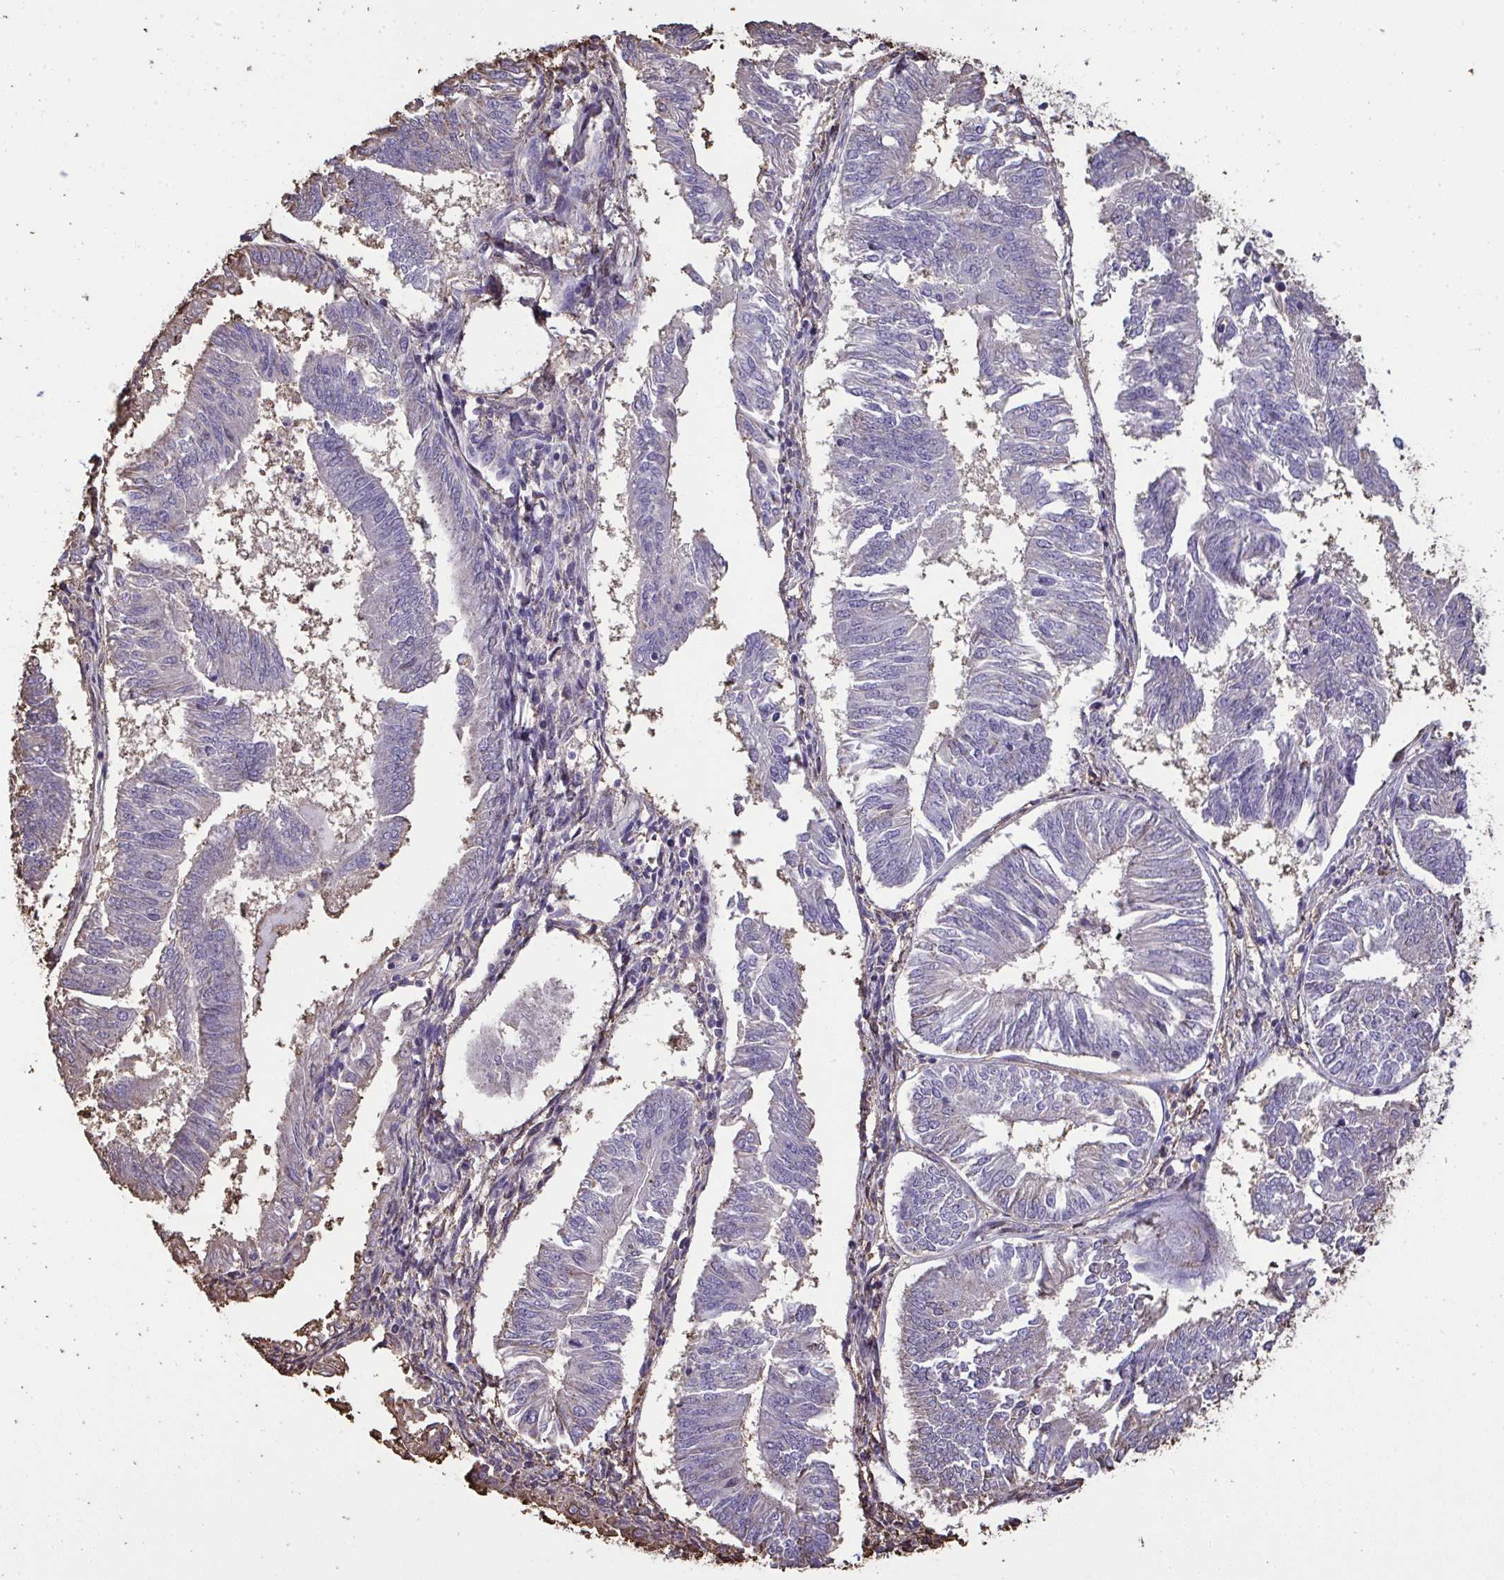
{"staining": {"intensity": "negative", "quantity": "none", "location": "none"}, "tissue": "endometrial cancer", "cell_type": "Tumor cells", "image_type": "cancer", "snomed": [{"axis": "morphology", "description": "Adenocarcinoma, NOS"}, {"axis": "topography", "description": "Endometrium"}], "caption": "Tumor cells are negative for protein expression in human adenocarcinoma (endometrial).", "gene": "ANXA5", "patient": {"sex": "female", "age": 58}}